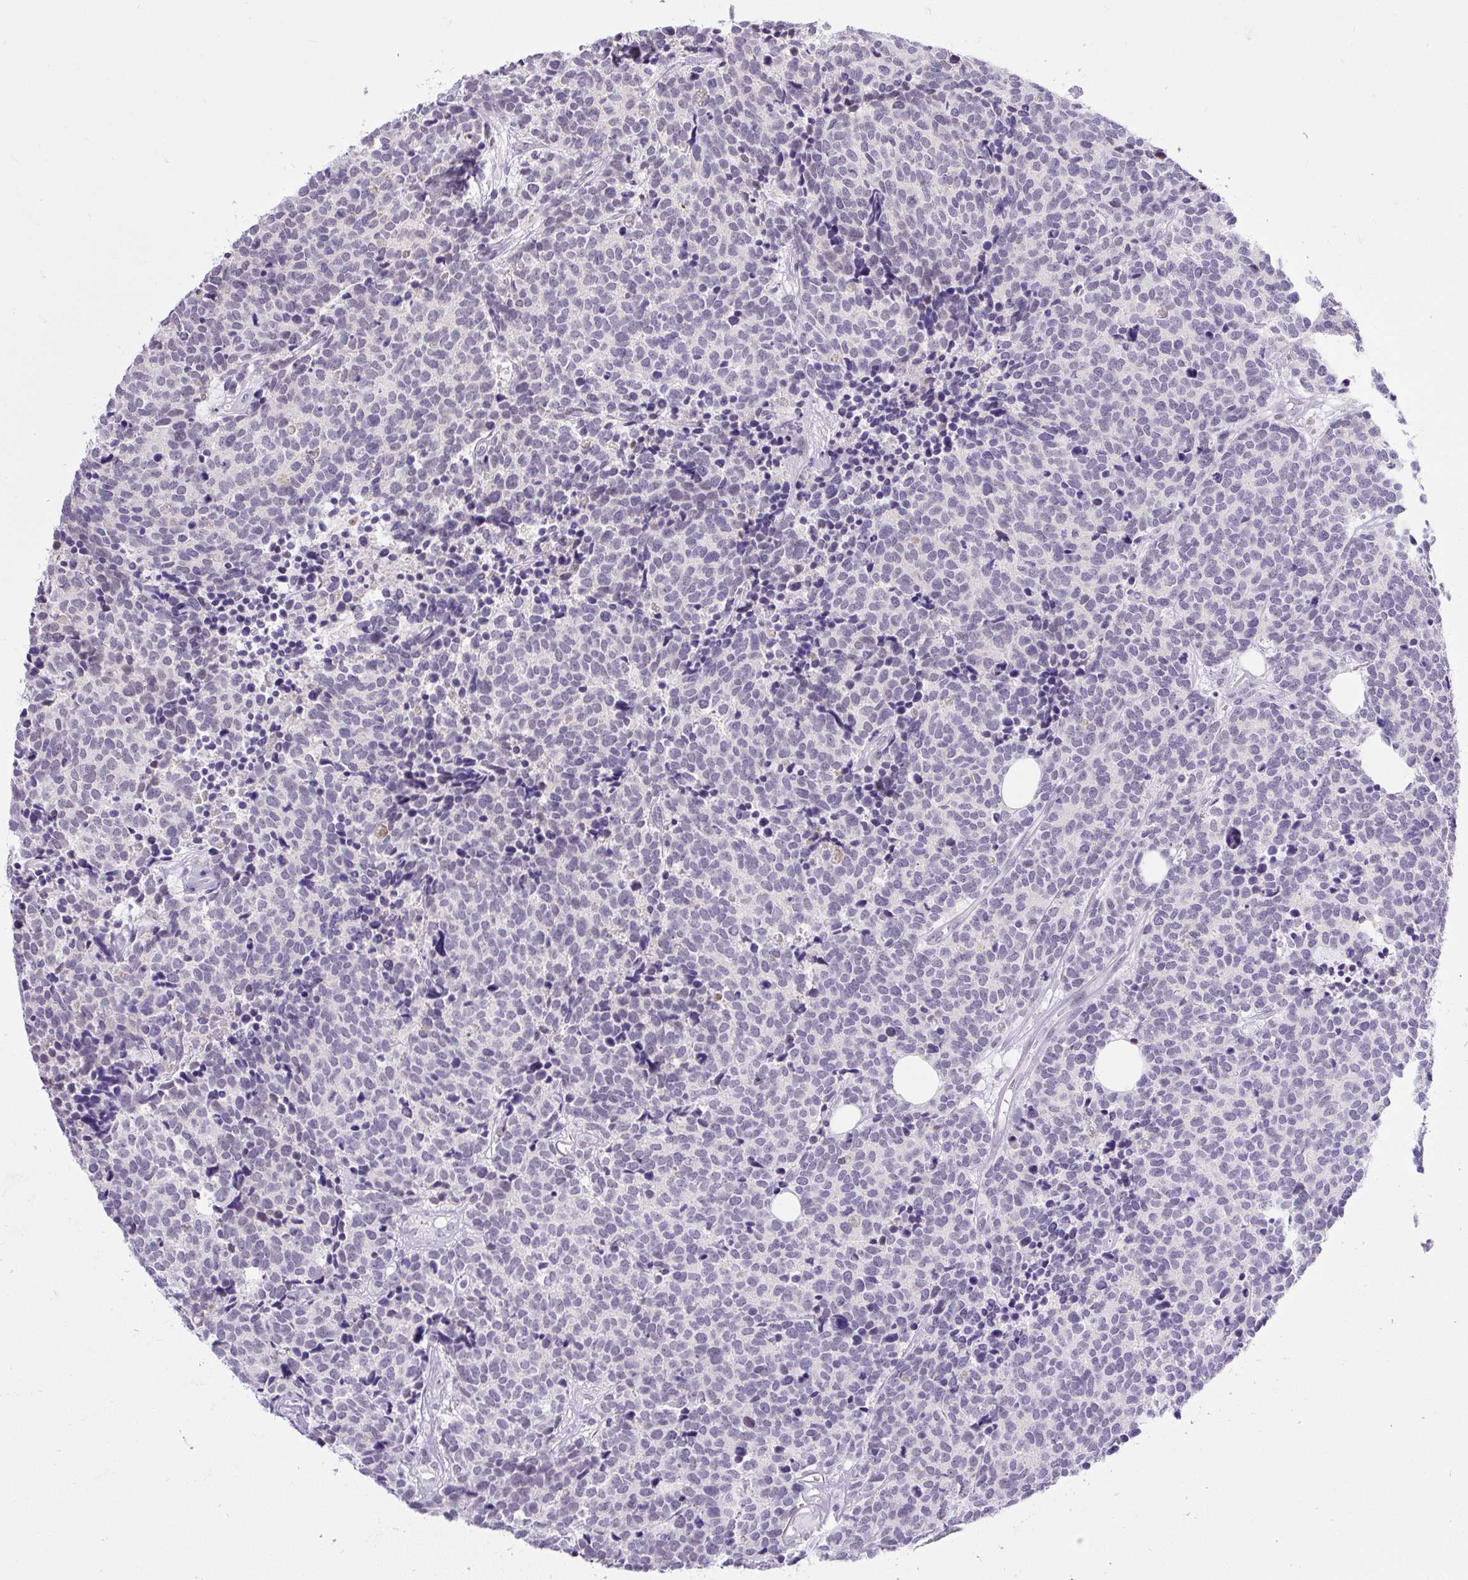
{"staining": {"intensity": "negative", "quantity": "none", "location": "none"}, "tissue": "carcinoid", "cell_type": "Tumor cells", "image_type": "cancer", "snomed": [{"axis": "morphology", "description": "Carcinoid, malignant, NOS"}, {"axis": "topography", "description": "Skin"}], "caption": "There is no significant staining in tumor cells of malignant carcinoid.", "gene": "WNT10B", "patient": {"sex": "female", "age": 79}}